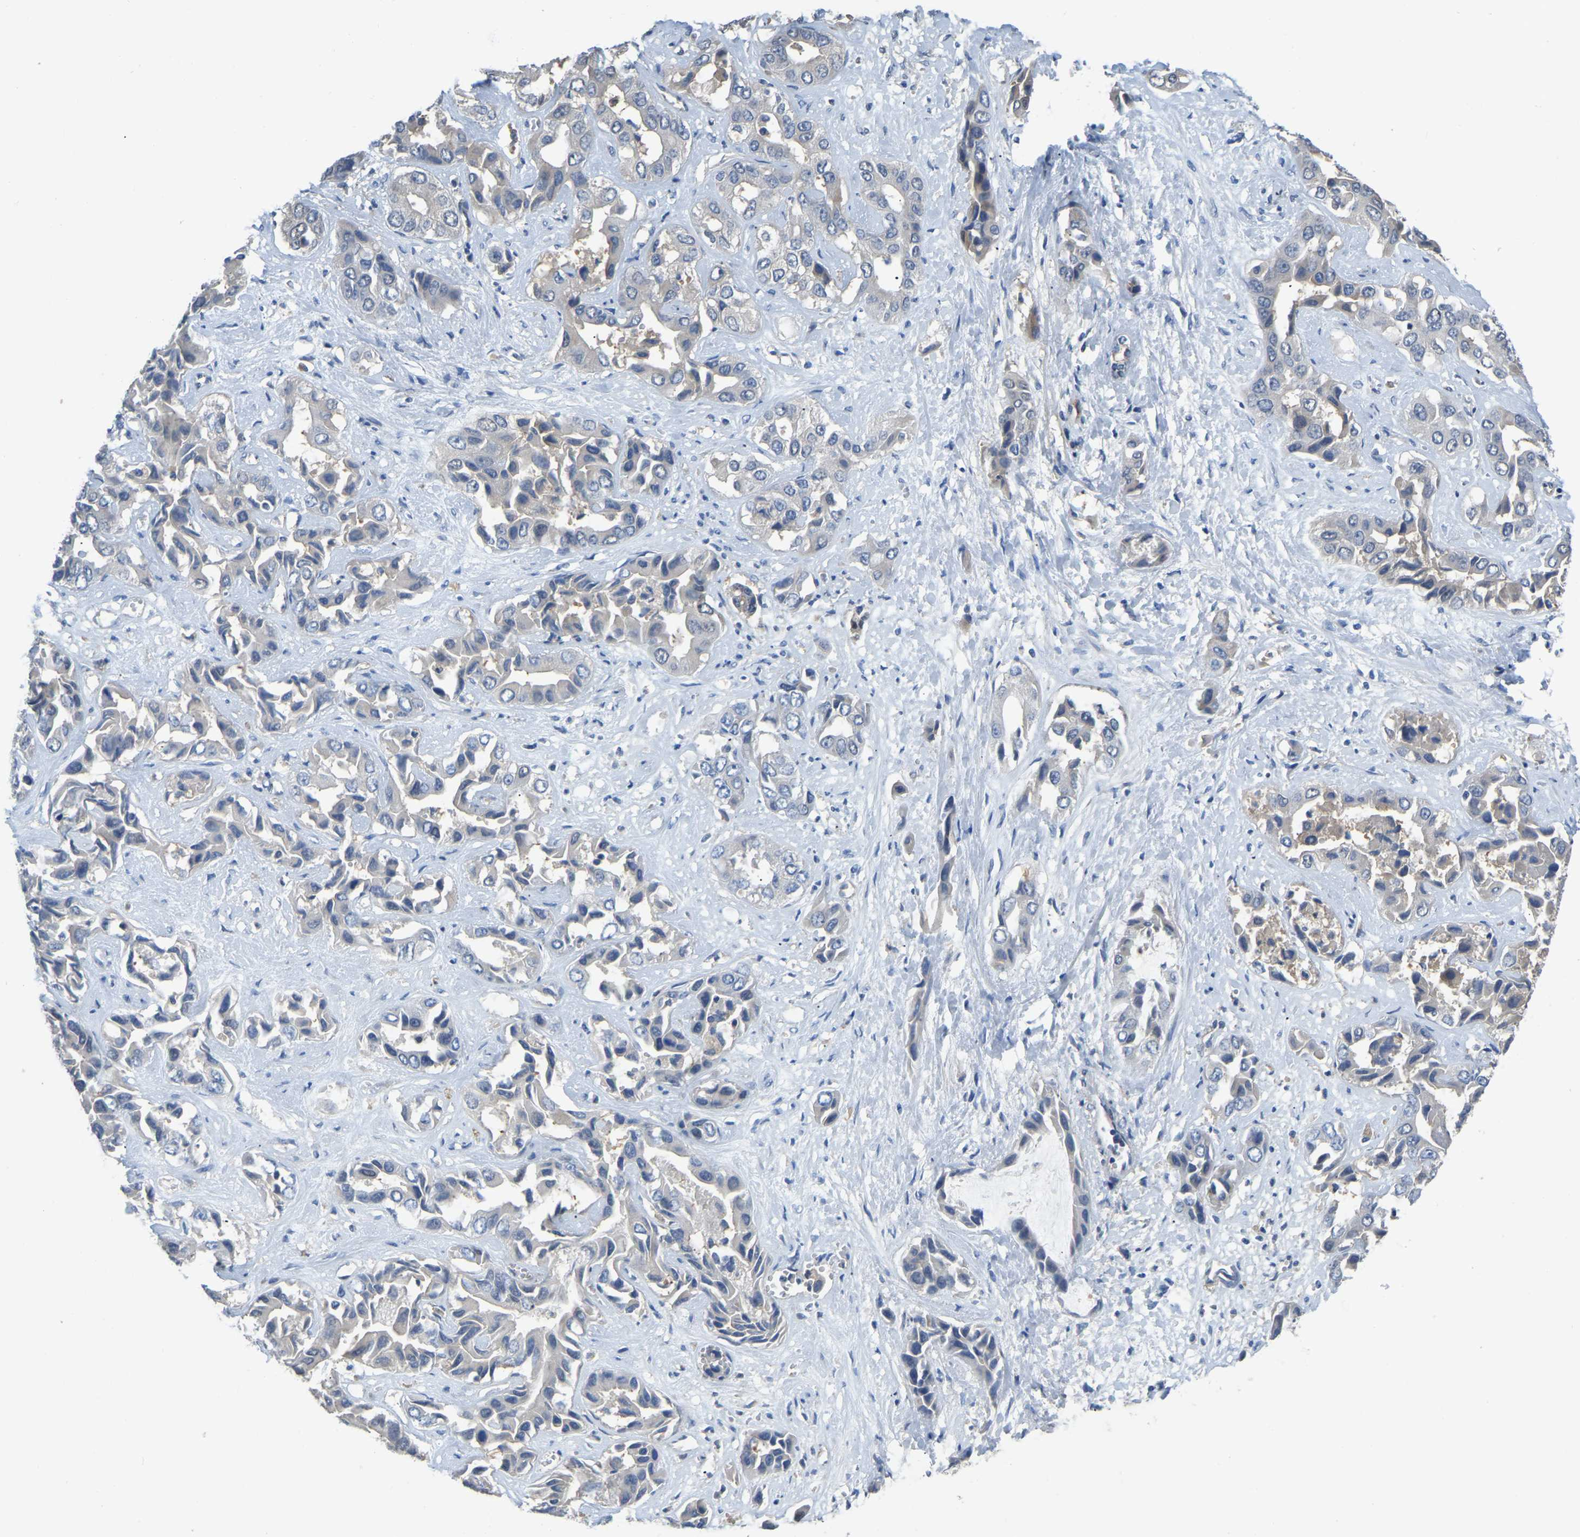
{"staining": {"intensity": "negative", "quantity": "none", "location": "none"}, "tissue": "liver cancer", "cell_type": "Tumor cells", "image_type": "cancer", "snomed": [{"axis": "morphology", "description": "Cholangiocarcinoma"}, {"axis": "topography", "description": "Liver"}], "caption": "Liver cholangiocarcinoma was stained to show a protein in brown. There is no significant staining in tumor cells.", "gene": "HIGD2B", "patient": {"sex": "female", "age": 52}}